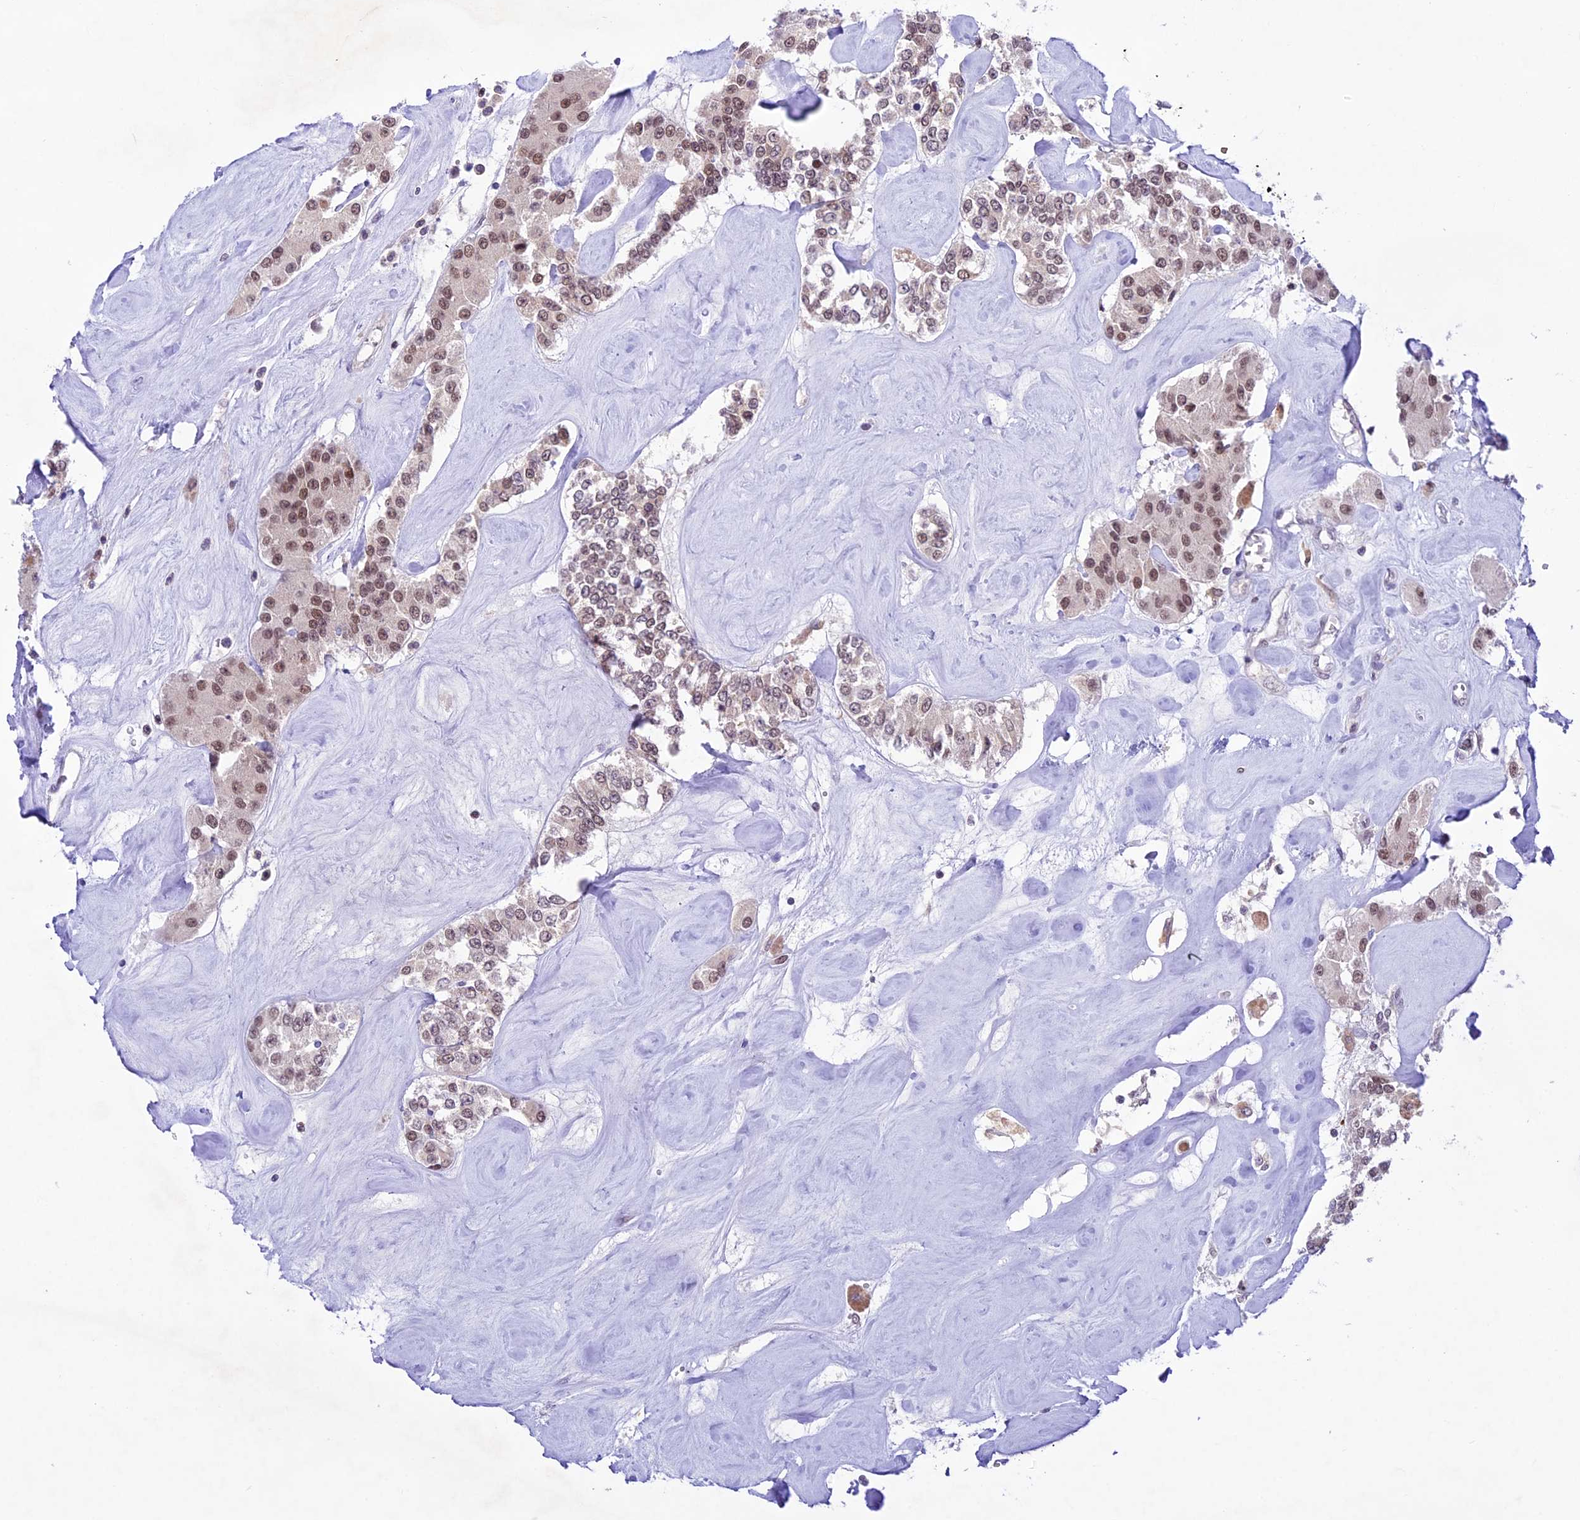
{"staining": {"intensity": "moderate", "quantity": "25%-75%", "location": "nuclear"}, "tissue": "carcinoid", "cell_type": "Tumor cells", "image_type": "cancer", "snomed": [{"axis": "morphology", "description": "Carcinoid, malignant, NOS"}, {"axis": "topography", "description": "Pancreas"}], "caption": "Immunohistochemical staining of human carcinoid reveals medium levels of moderate nuclear protein expression in about 25%-75% of tumor cells.", "gene": "SHKBP1", "patient": {"sex": "male", "age": 41}}